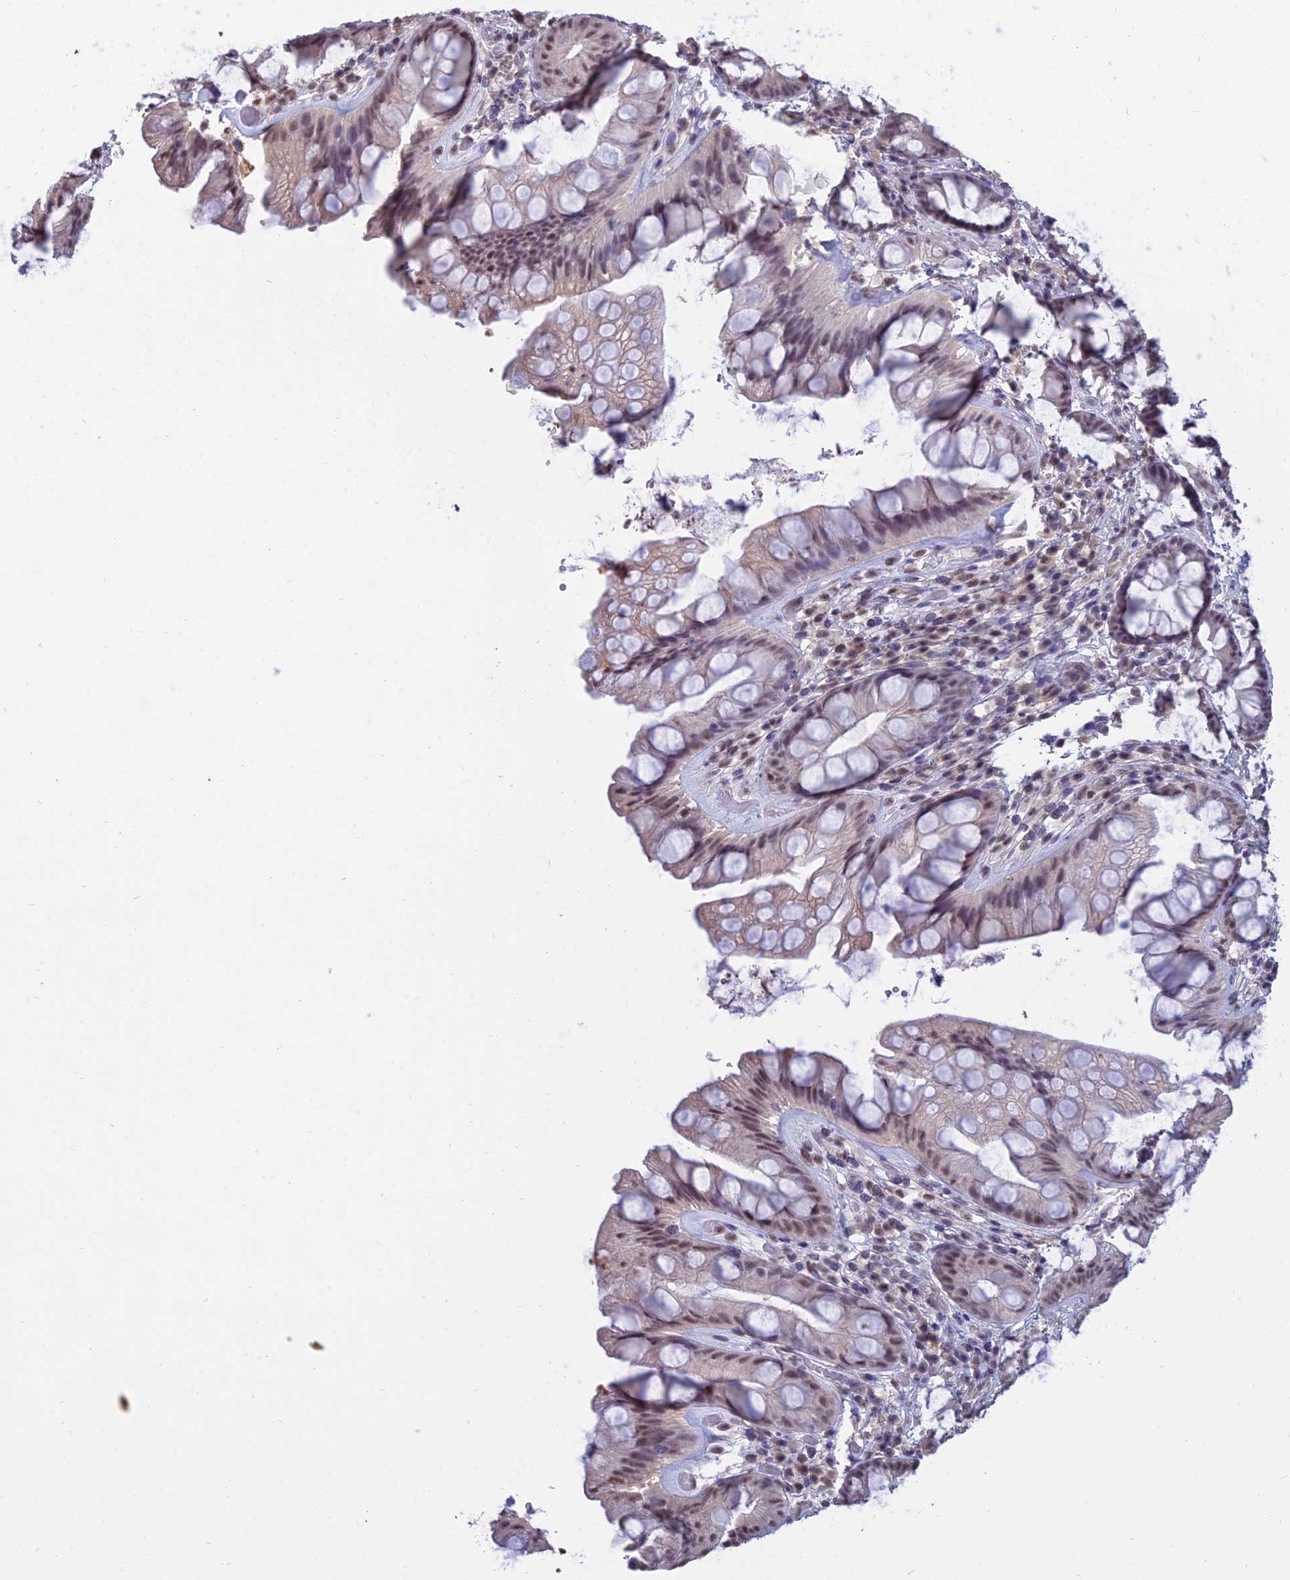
{"staining": {"intensity": "moderate", "quantity": "<25%", "location": "nuclear"}, "tissue": "rectum", "cell_type": "Glandular cells", "image_type": "normal", "snomed": [{"axis": "morphology", "description": "Normal tissue, NOS"}, {"axis": "topography", "description": "Rectum"}], "caption": "Normal rectum demonstrates moderate nuclear expression in approximately <25% of glandular cells, visualized by immunohistochemistry.", "gene": "SRSF7", "patient": {"sex": "male", "age": 74}}